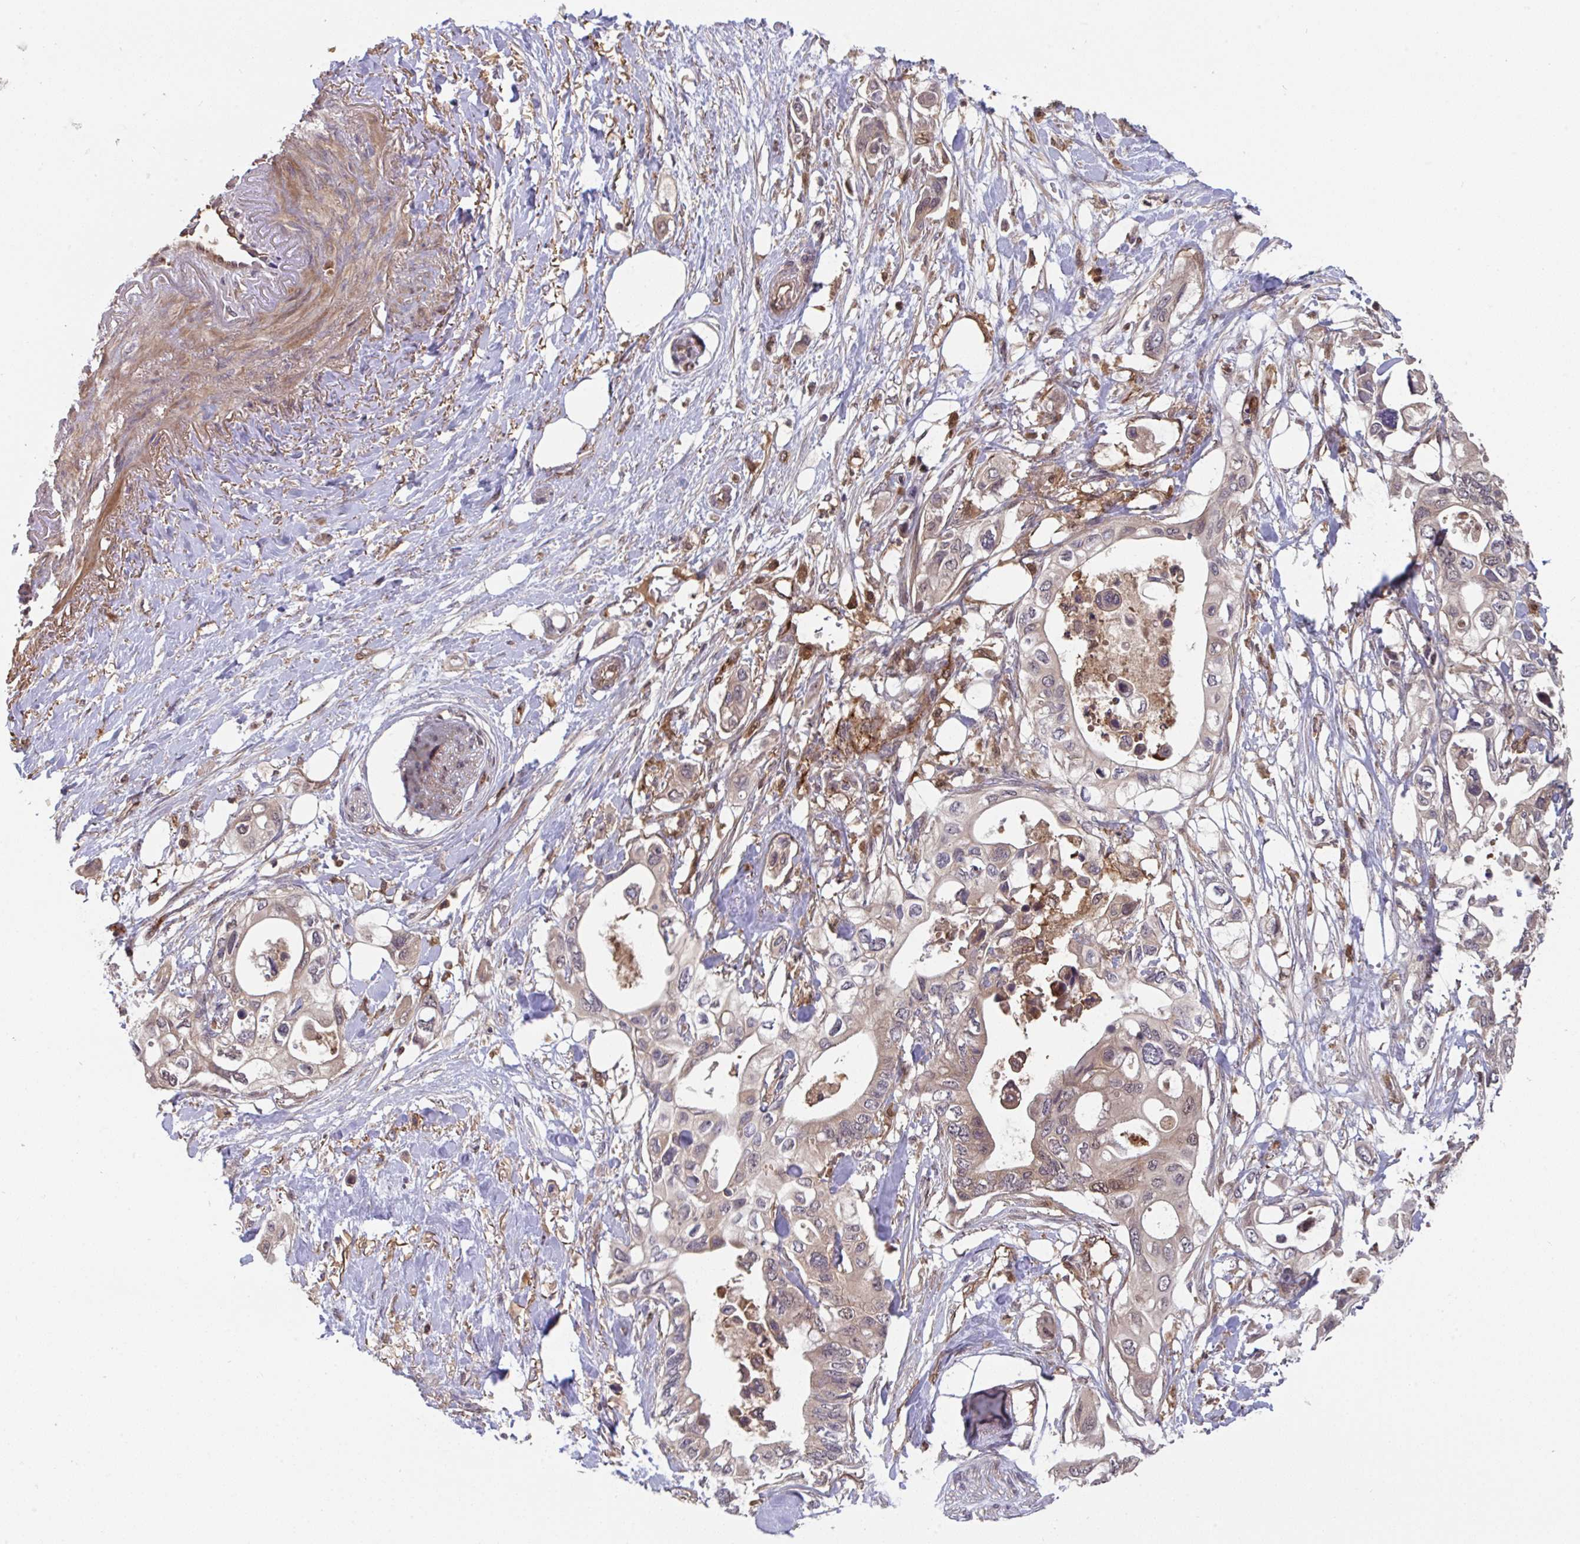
{"staining": {"intensity": "weak", "quantity": "25%-75%", "location": "cytoplasmic/membranous,nuclear"}, "tissue": "pancreatic cancer", "cell_type": "Tumor cells", "image_type": "cancer", "snomed": [{"axis": "morphology", "description": "Adenocarcinoma, NOS"}, {"axis": "topography", "description": "Pancreas"}], "caption": "Brown immunohistochemical staining in human pancreatic adenocarcinoma demonstrates weak cytoplasmic/membranous and nuclear expression in approximately 25%-75% of tumor cells.", "gene": "TIGAR", "patient": {"sex": "female", "age": 63}}